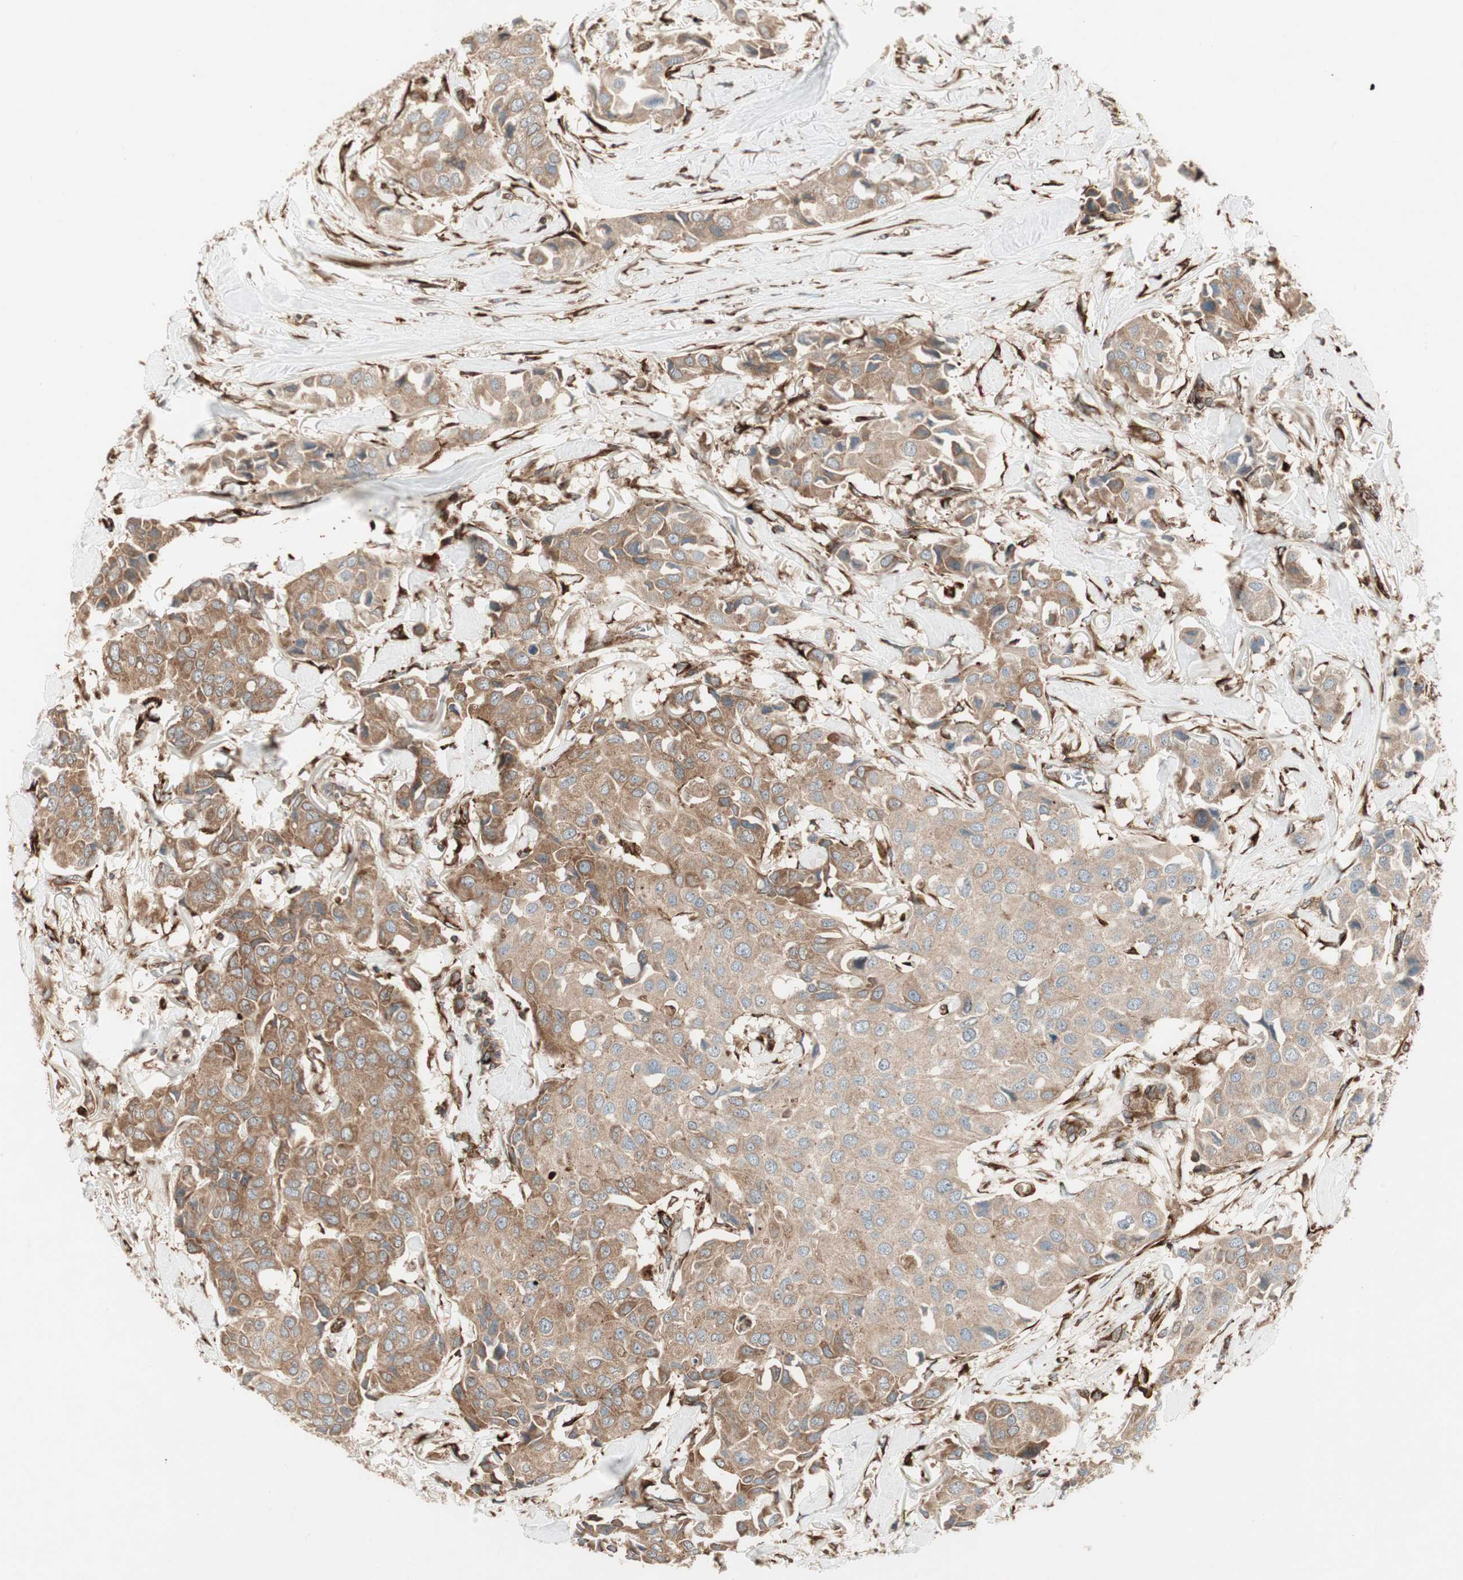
{"staining": {"intensity": "weak", "quantity": ">75%", "location": "cytoplasmic/membranous"}, "tissue": "breast cancer", "cell_type": "Tumor cells", "image_type": "cancer", "snomed": [{"axis": "morphology", "description": "Duct carcinoma"}, {"axis": "topography", "description": "Breast"}], "caption": "IHC staining of breast cancer, which displays low levels of weak cytoplasmic/membranous expression in approximately >75% of tumor cells indicating weak cytoplasmic/membranous protein positivity. The staining was performed using DAB (brown) for protein detection and nuclei were counterstained in hematoxylin (blue).", "gene": "PRKG1", "patient": {"sex": "female", "age": 80}}